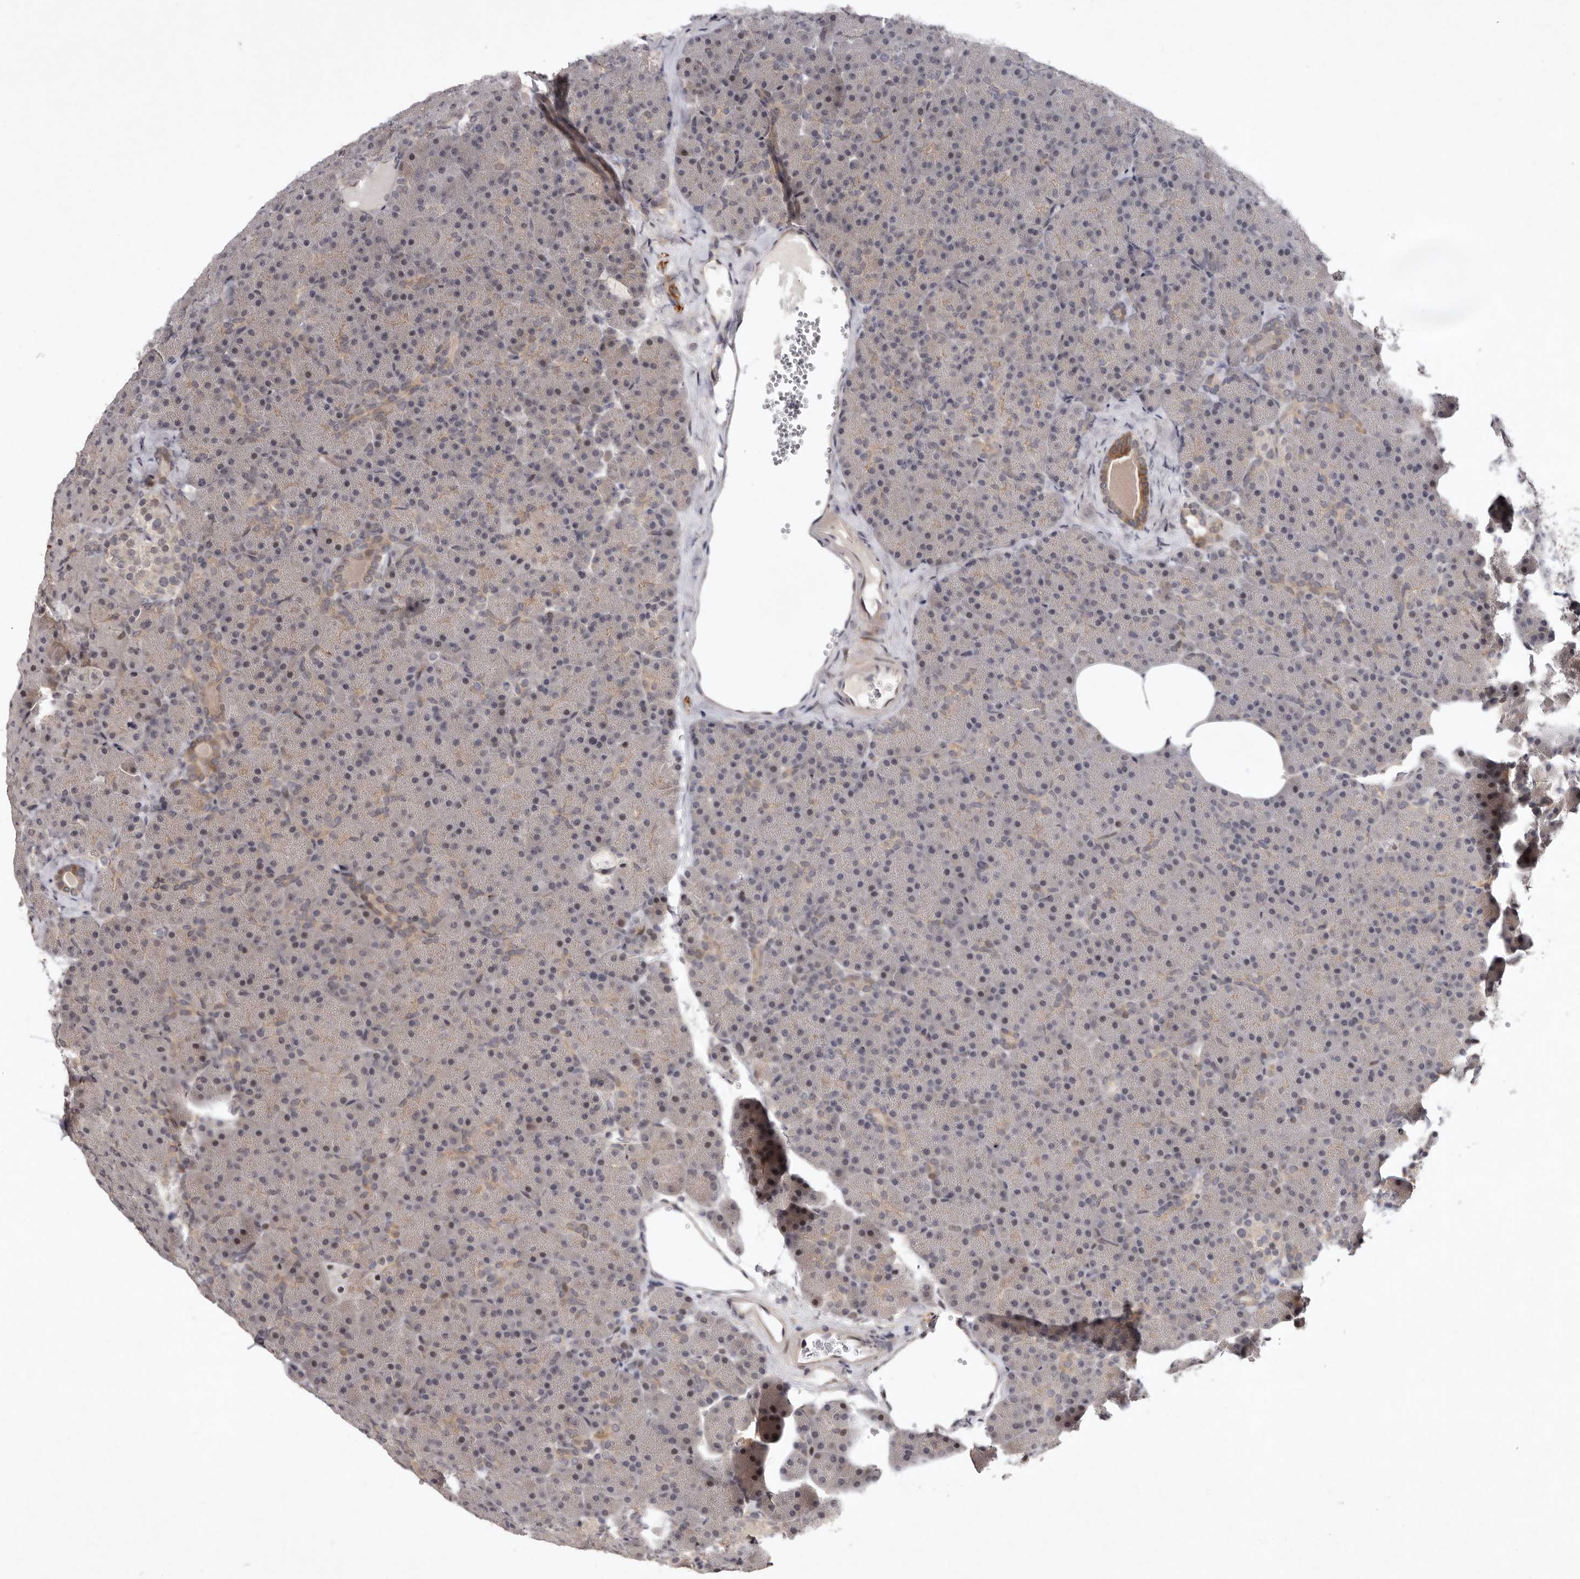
{"staining": {"intensity": "weak", "quantity": "25%-75%", "location": "cytoplasmic/membranous,nuclear"}, "tissue": "pancreas", "cell_type": "Exocrine glandular cells", "image_type": "normal", "snomed": [{"axis": "morphology", "description": "Normal tissue, NOS"}, {"axis": "morphology", "description": "Carcinoid, malignant, NOS"}, {"axis": "topography", "description": "Pancreas"}], "caption": "Protein positivity by IHC shows weak cytoplasmic/membranous,nuclear staining in approximately 25%-75% of exocrine glandular cells in benign pancreas. (DAB IHC with brightfield microscopy, high magnification).", "gene": "ABL1", "patient": {"sex": "female", "age": 35}}